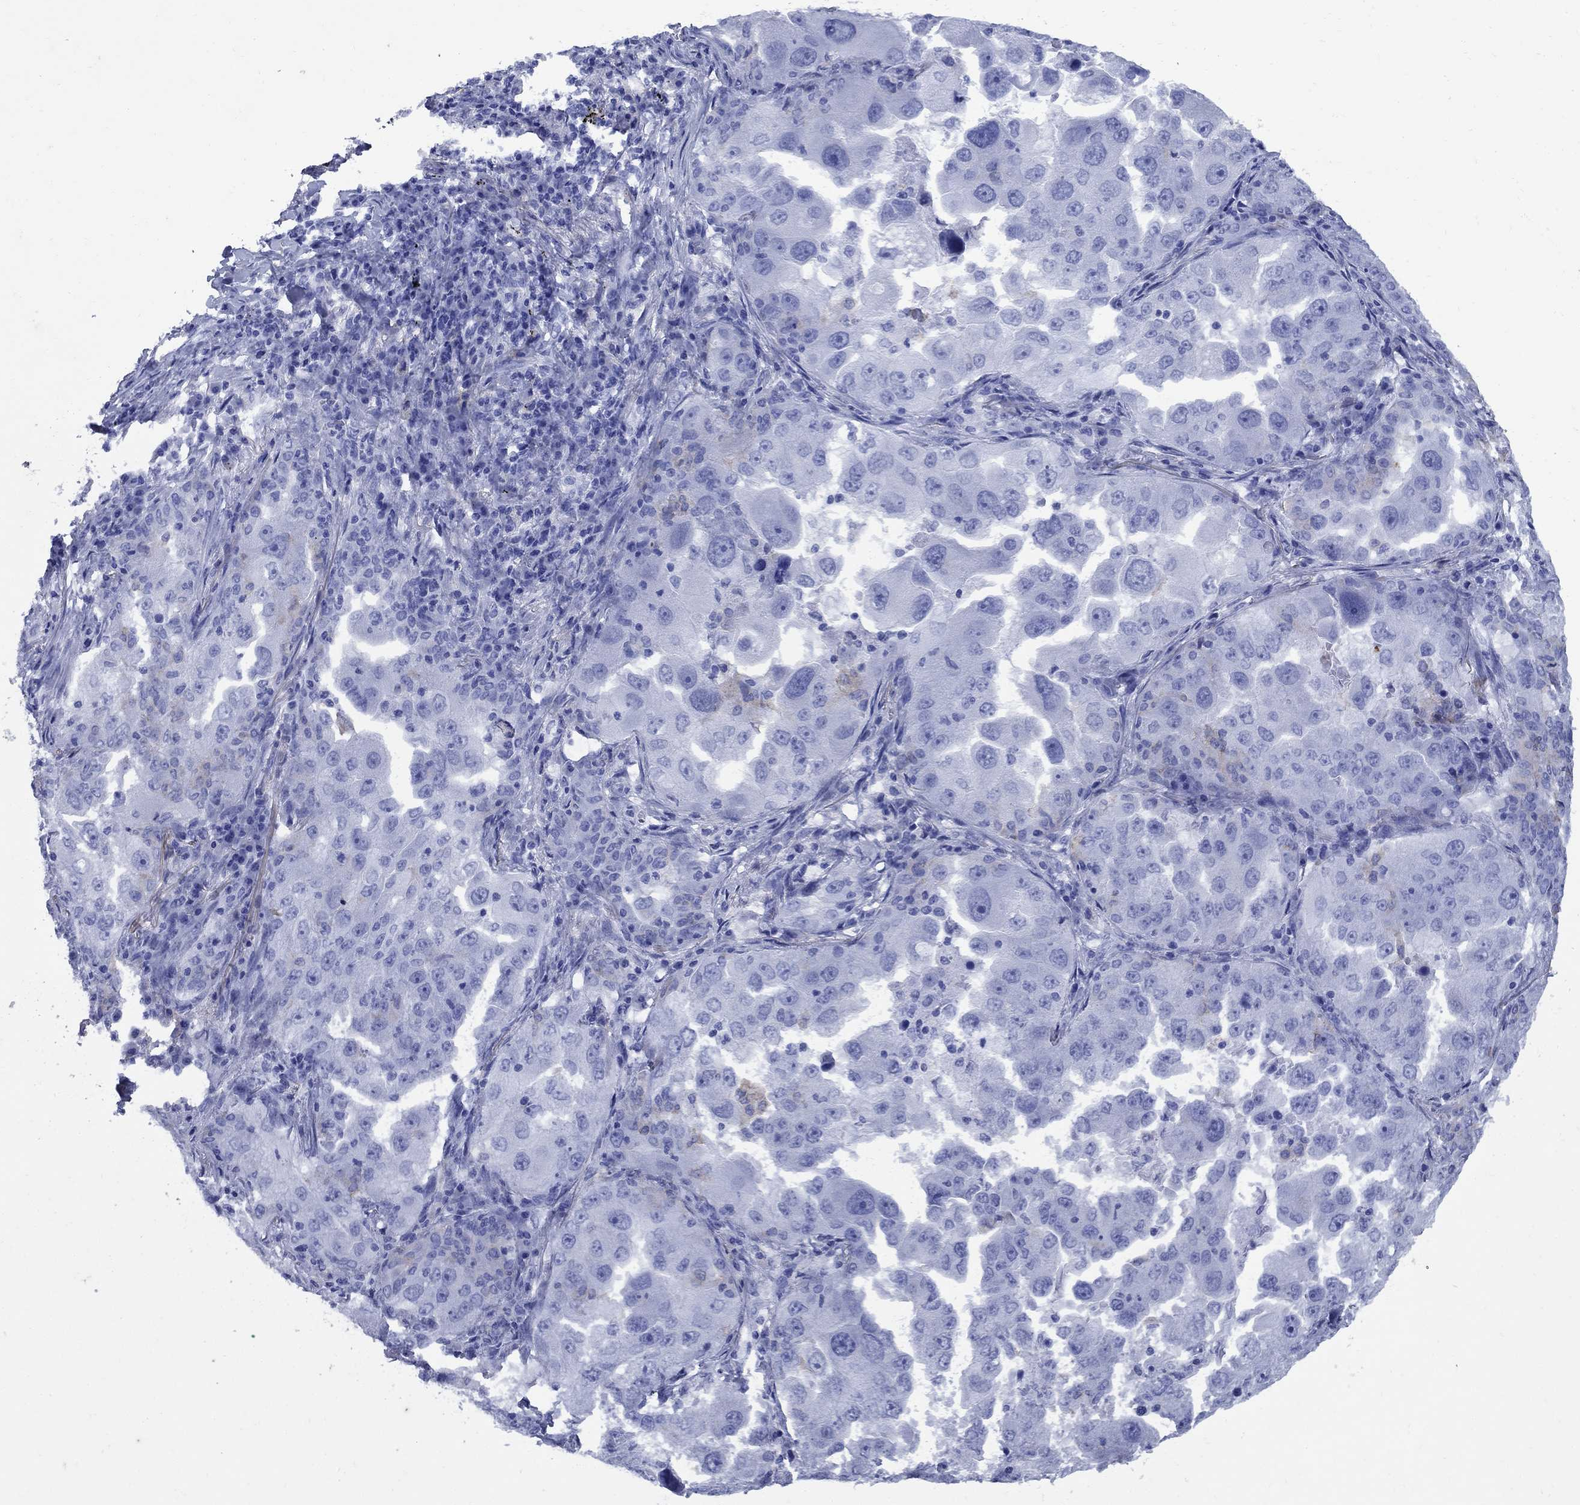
{"staining": {"intensity": "negative", "quantity": "none", "location": "none"}, "tissue": "lung cancer", "cell_type": "Tumor cells", "image_type": "cancer", "snomed": [{"axis": "morphology", "description": "Adenocarcinoma, NOS"}, {"axis": "topography", "description": "Lung"}], "caption": "Human lung adenocarcinoma stained for a protein using immunohistochemistry shows no positivity in tumor cells.", "gene": "CD1A", "patient": {"sex": "female", "age": 61}}